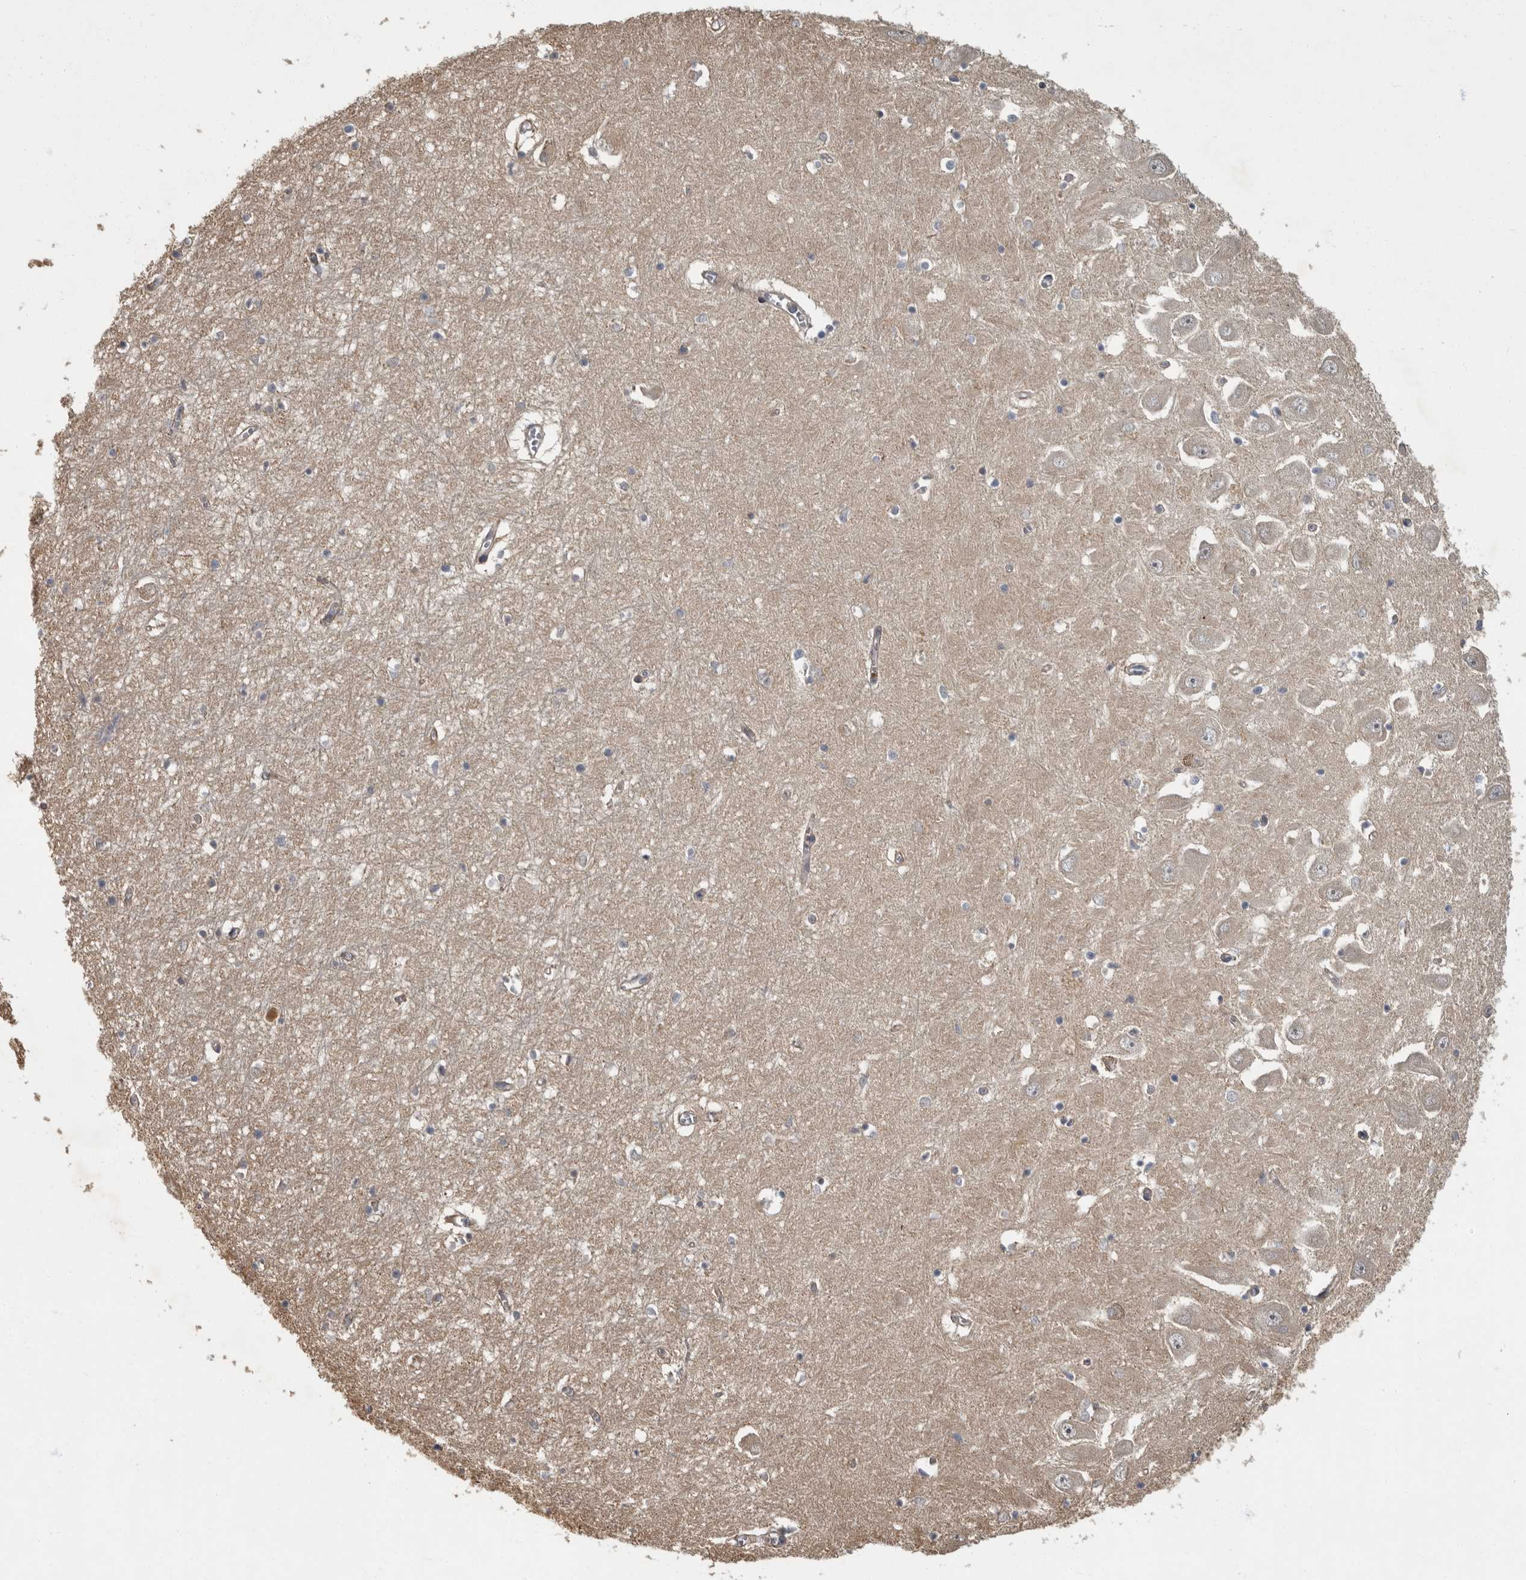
{"staining": {"intensity": "negative", "quantity": "none", "location": "none"}, "tissue": "hippocampus", "cell_type": "Glial cells", "image_type": "normal", "snomed": [{"axis": "morphology", "description": "Normal tissue, NOS"}, {"axis": "topography", "description": "Hippocampus"}], "caption": "The histopathology image displays no significant staining in glial cells of hippocampus. (DAB (3,3'-diaminobenzidine) IHC visualized using brightfield microscopy, high magnification).", "gene": "PDE7A", "patient": {"sex": "male", "age": 70}}